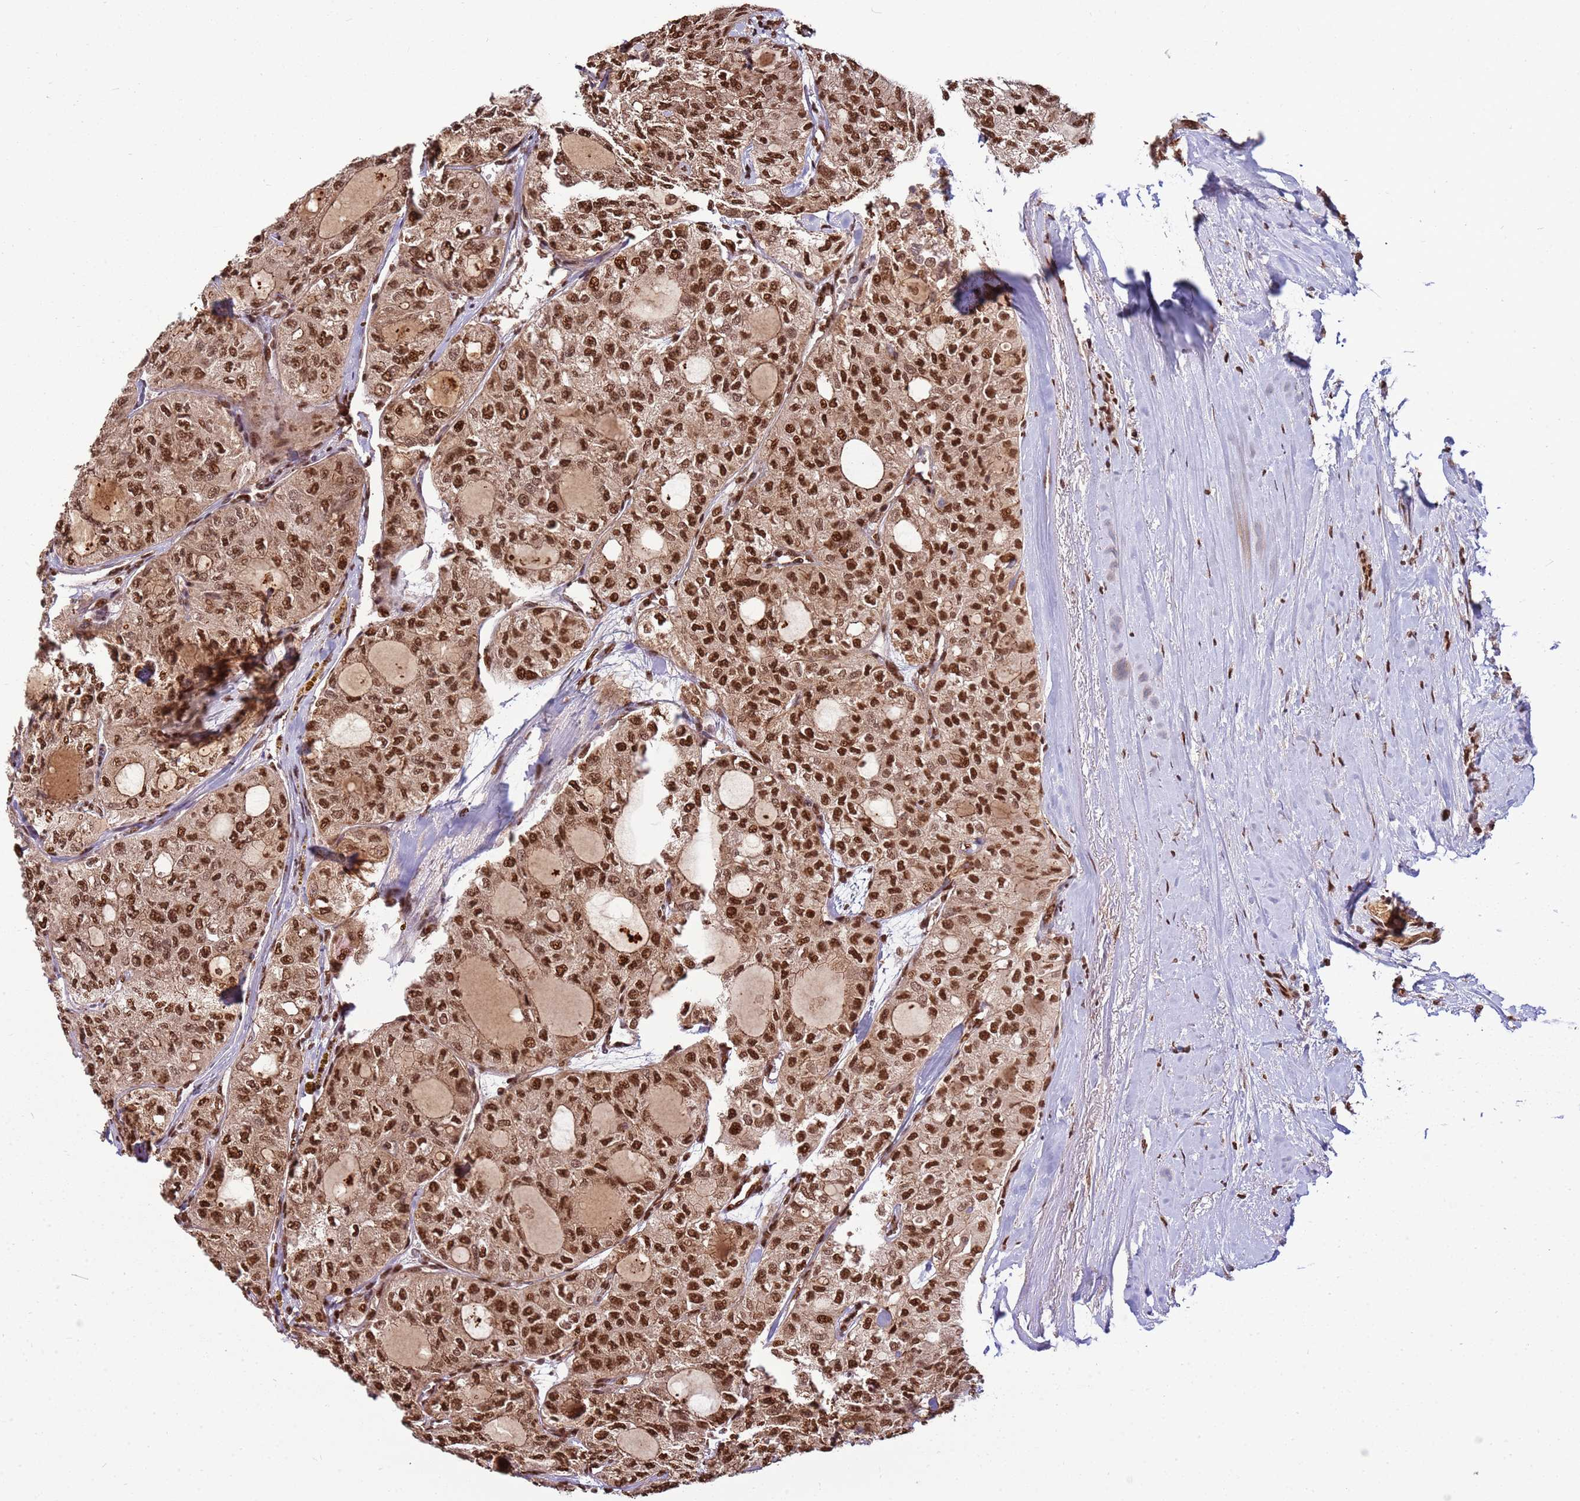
{"staining": {"intensity": "strong", "quantity": ">75%", "location": "cytoplasmic/membranous,nuclear"}, "tissue": "thyroid cancer", "cell_type": "Tumor cells", "image_type": "cancer", "snomed": [{"axis": "morphology", "description": "Follicular adenoma carcinoma, NOS"}, {"axis": "topography", "description": "Thyroid gland"}], "caption": "Immunohistochemistry micrograph of neoplastic tissue: thyroid cancer (follicular adenoma carcinoma) stained using IHC reveals high levels of strong protein expression localized specifically in the cytoplasmic/membranous and nuclear of tumor cells, appearing as a cytoplasmic/membranous and nuclear brown color.", "gene": "ZBTB12", "patient": {"sex": "male", "age": 75}}